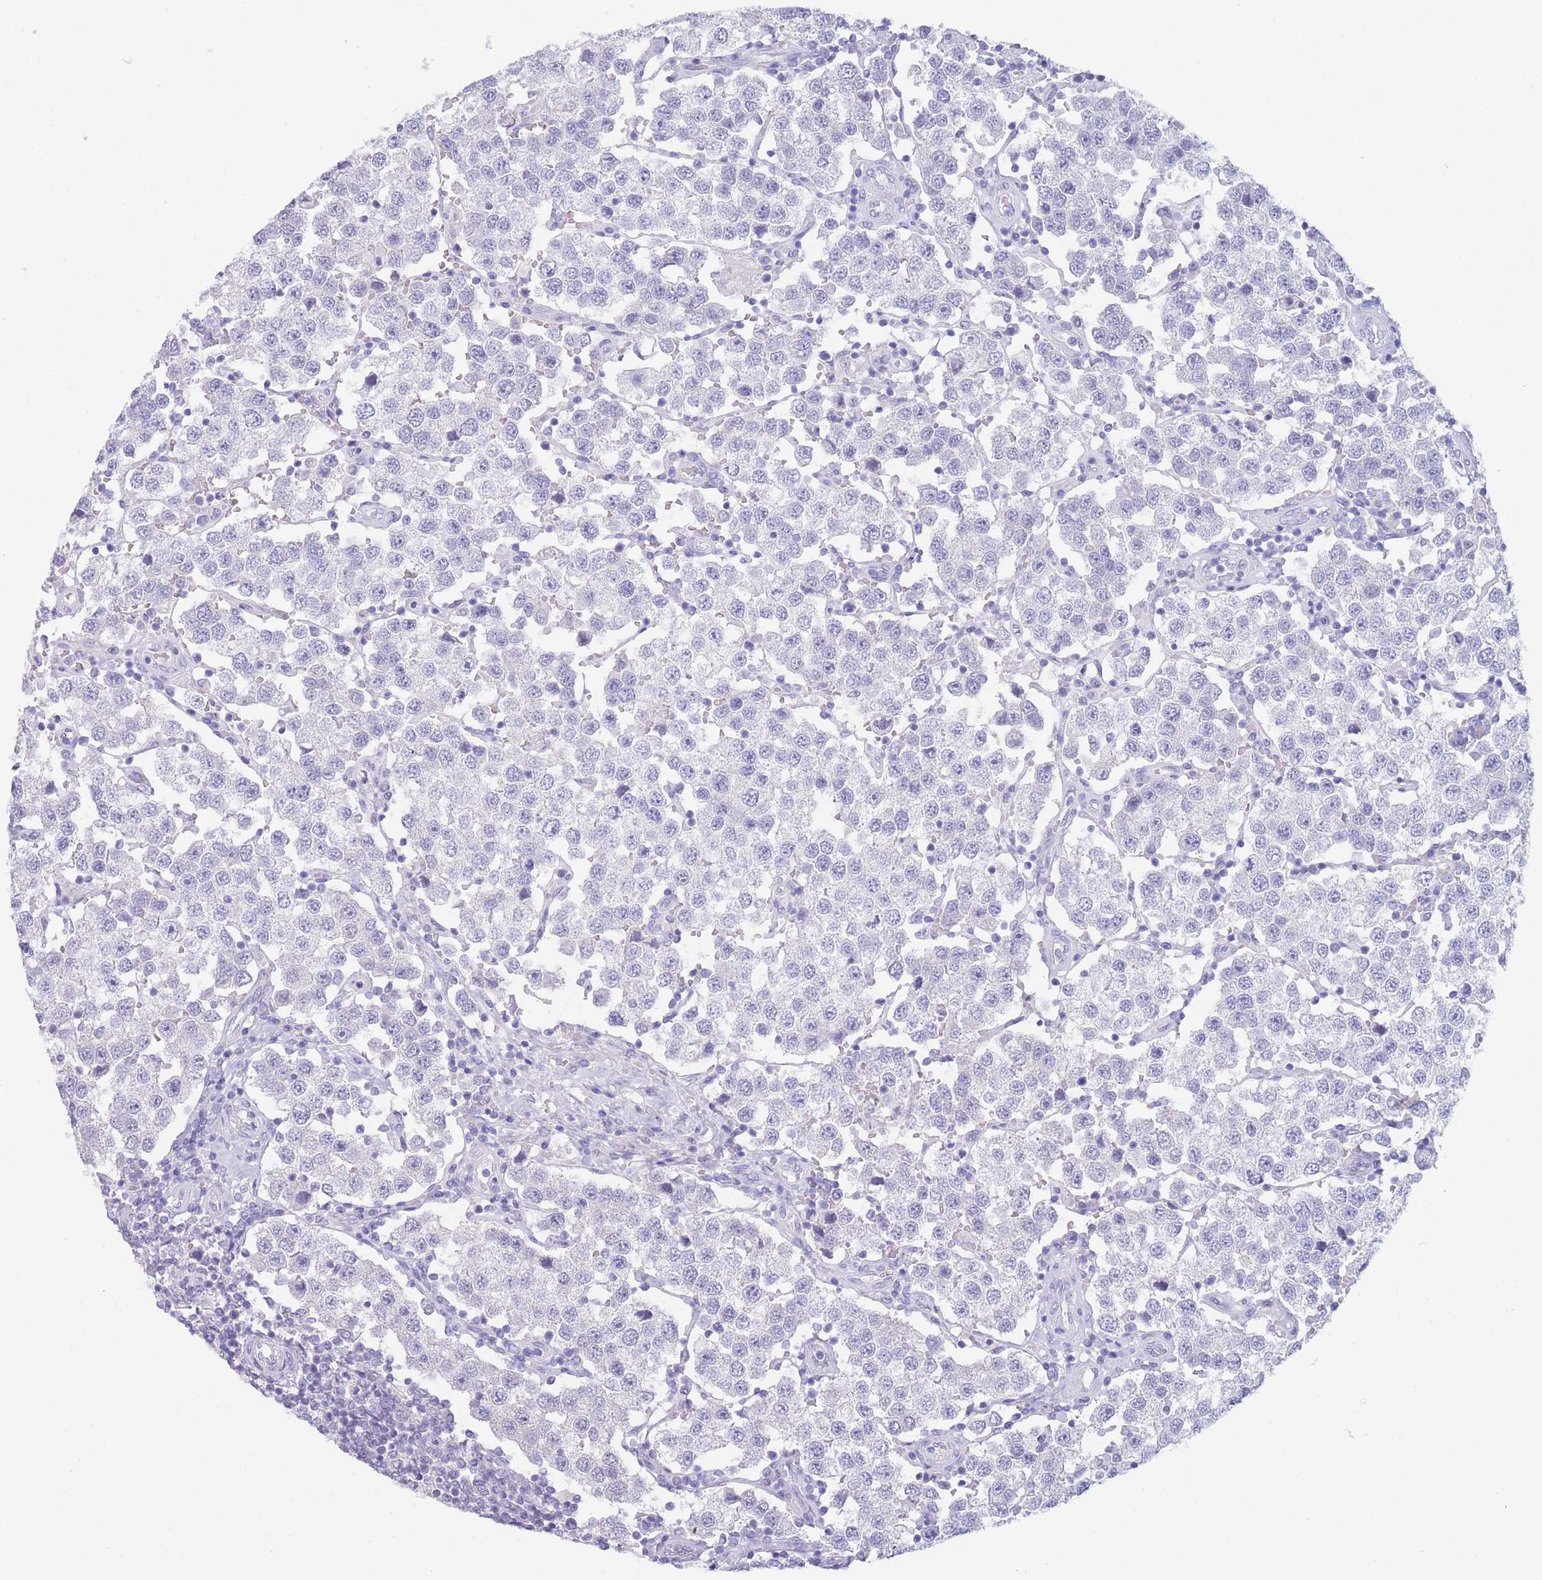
{"staining": {"intensity": "negative", "quantity": "none", "location": "none"}, "tissue": "testis cancer", "cell_type": "Tumor cells", "image_type": "cancer", "snomed": [{"axis": "morphology", "description": "Seminoma, NOS"}, {"axis": "topography", "description": "Testis"}], "caption": "Protein analysis of testis seminoma reveals no significant staining in tumor cells.", "gene": "ZNF627", "patient": {"sex": "male", "age": 37}}